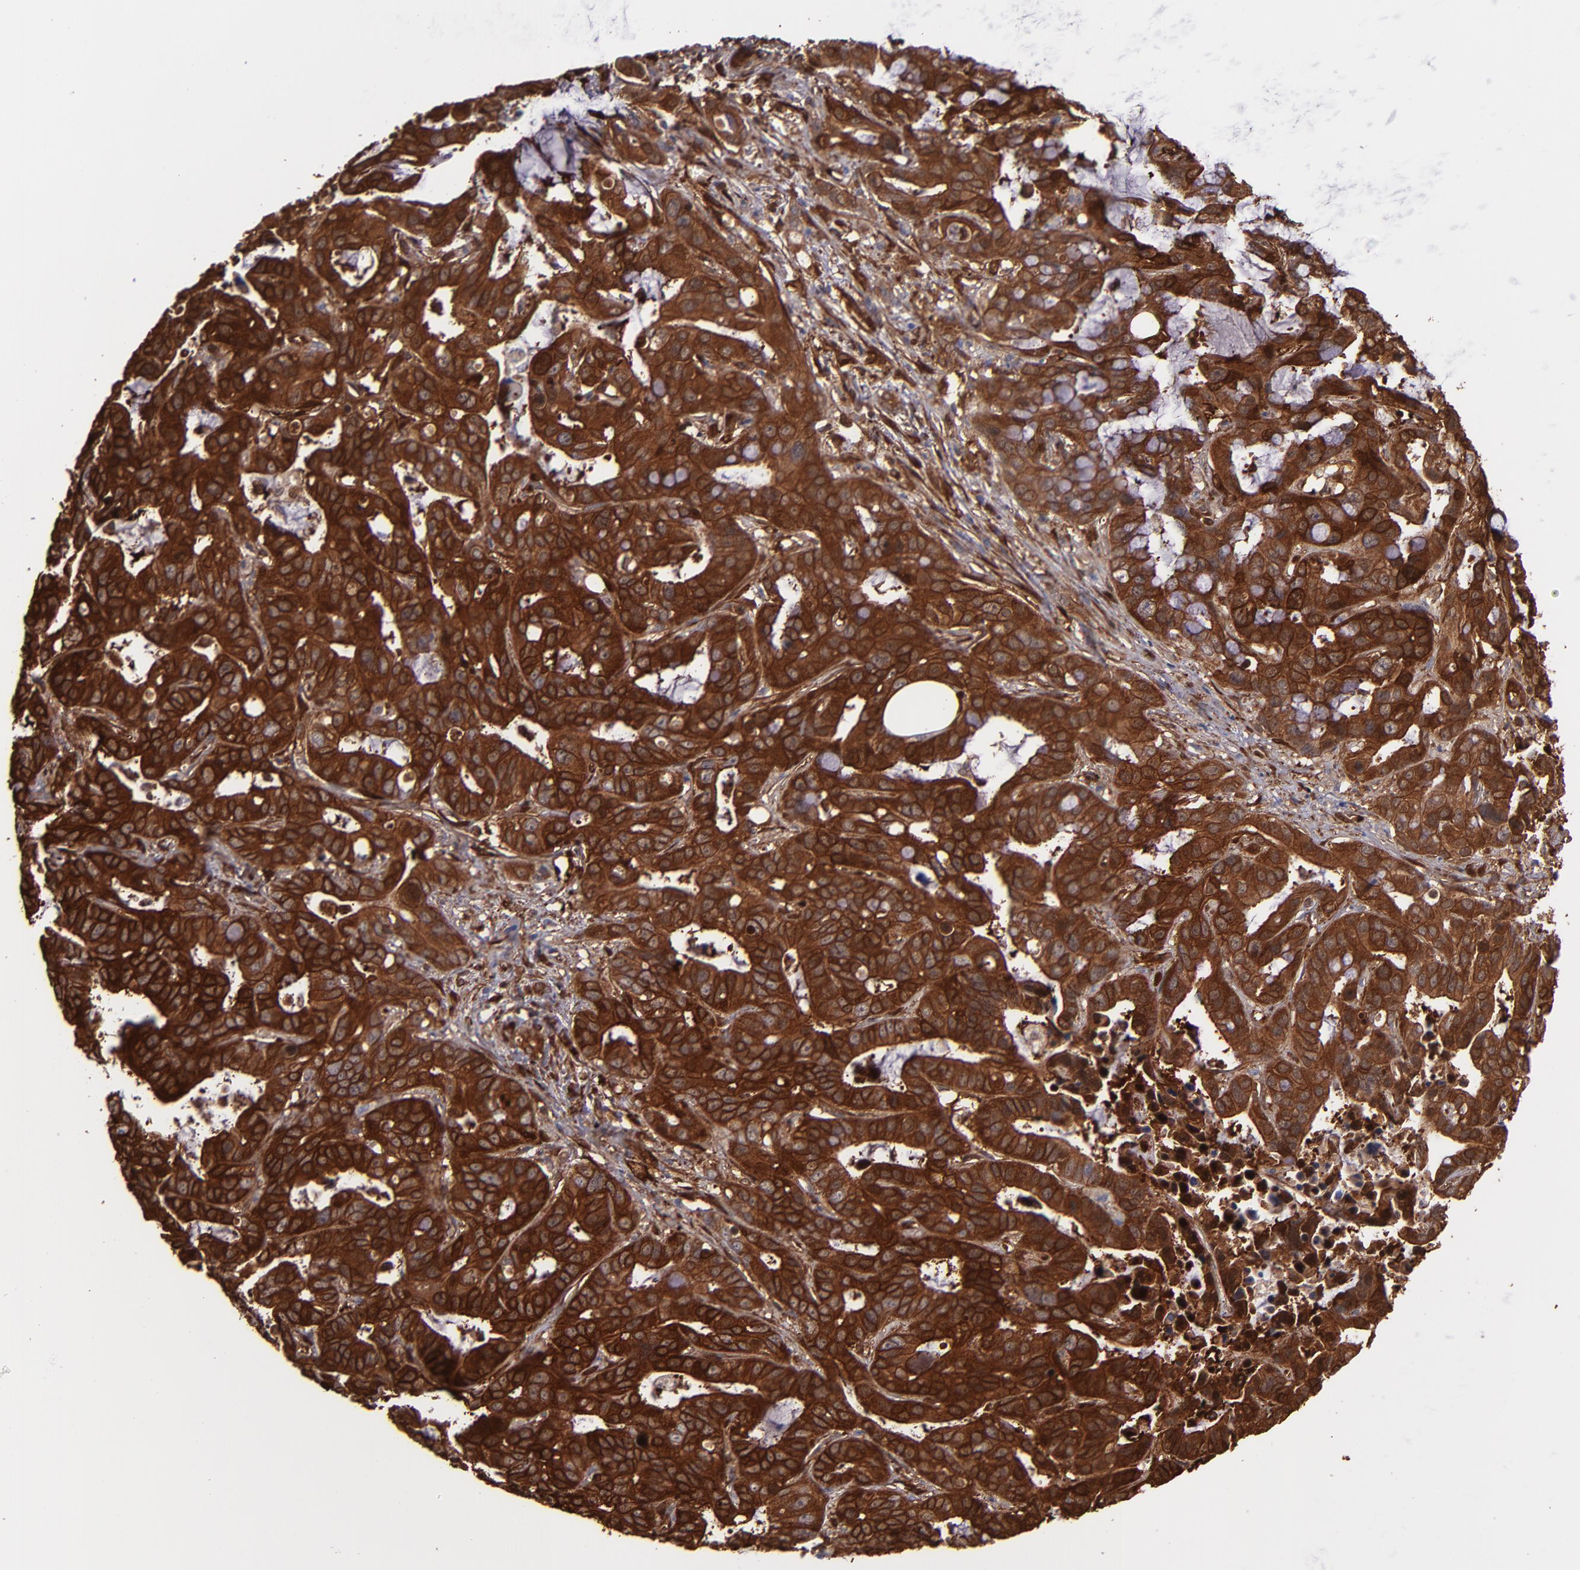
{"staining": {"intensity": "strong", "quantity": ">75%", "location": "cytoplasmic/membranous"}, "tissue": "liver cancer", "cell_type": "Tumor cells", "image_type": "cancer", "snomed": [{"axis": "morphology", "description": "Cholangiocarcinoma"}, {"axis": "topography", "description": "Liver"}], "caption": "DAB immunohistochemical staining of human liver cancer exhibits strong cytoplasmic/membranous protein staining in about >75% of tumor cells. (Stains: DAB in brown, nuclei in blue, Microscopy: brightfield microscopy at high magnification).", "gene": "VCL", "patient": {"sex": "female", "age": 65}}